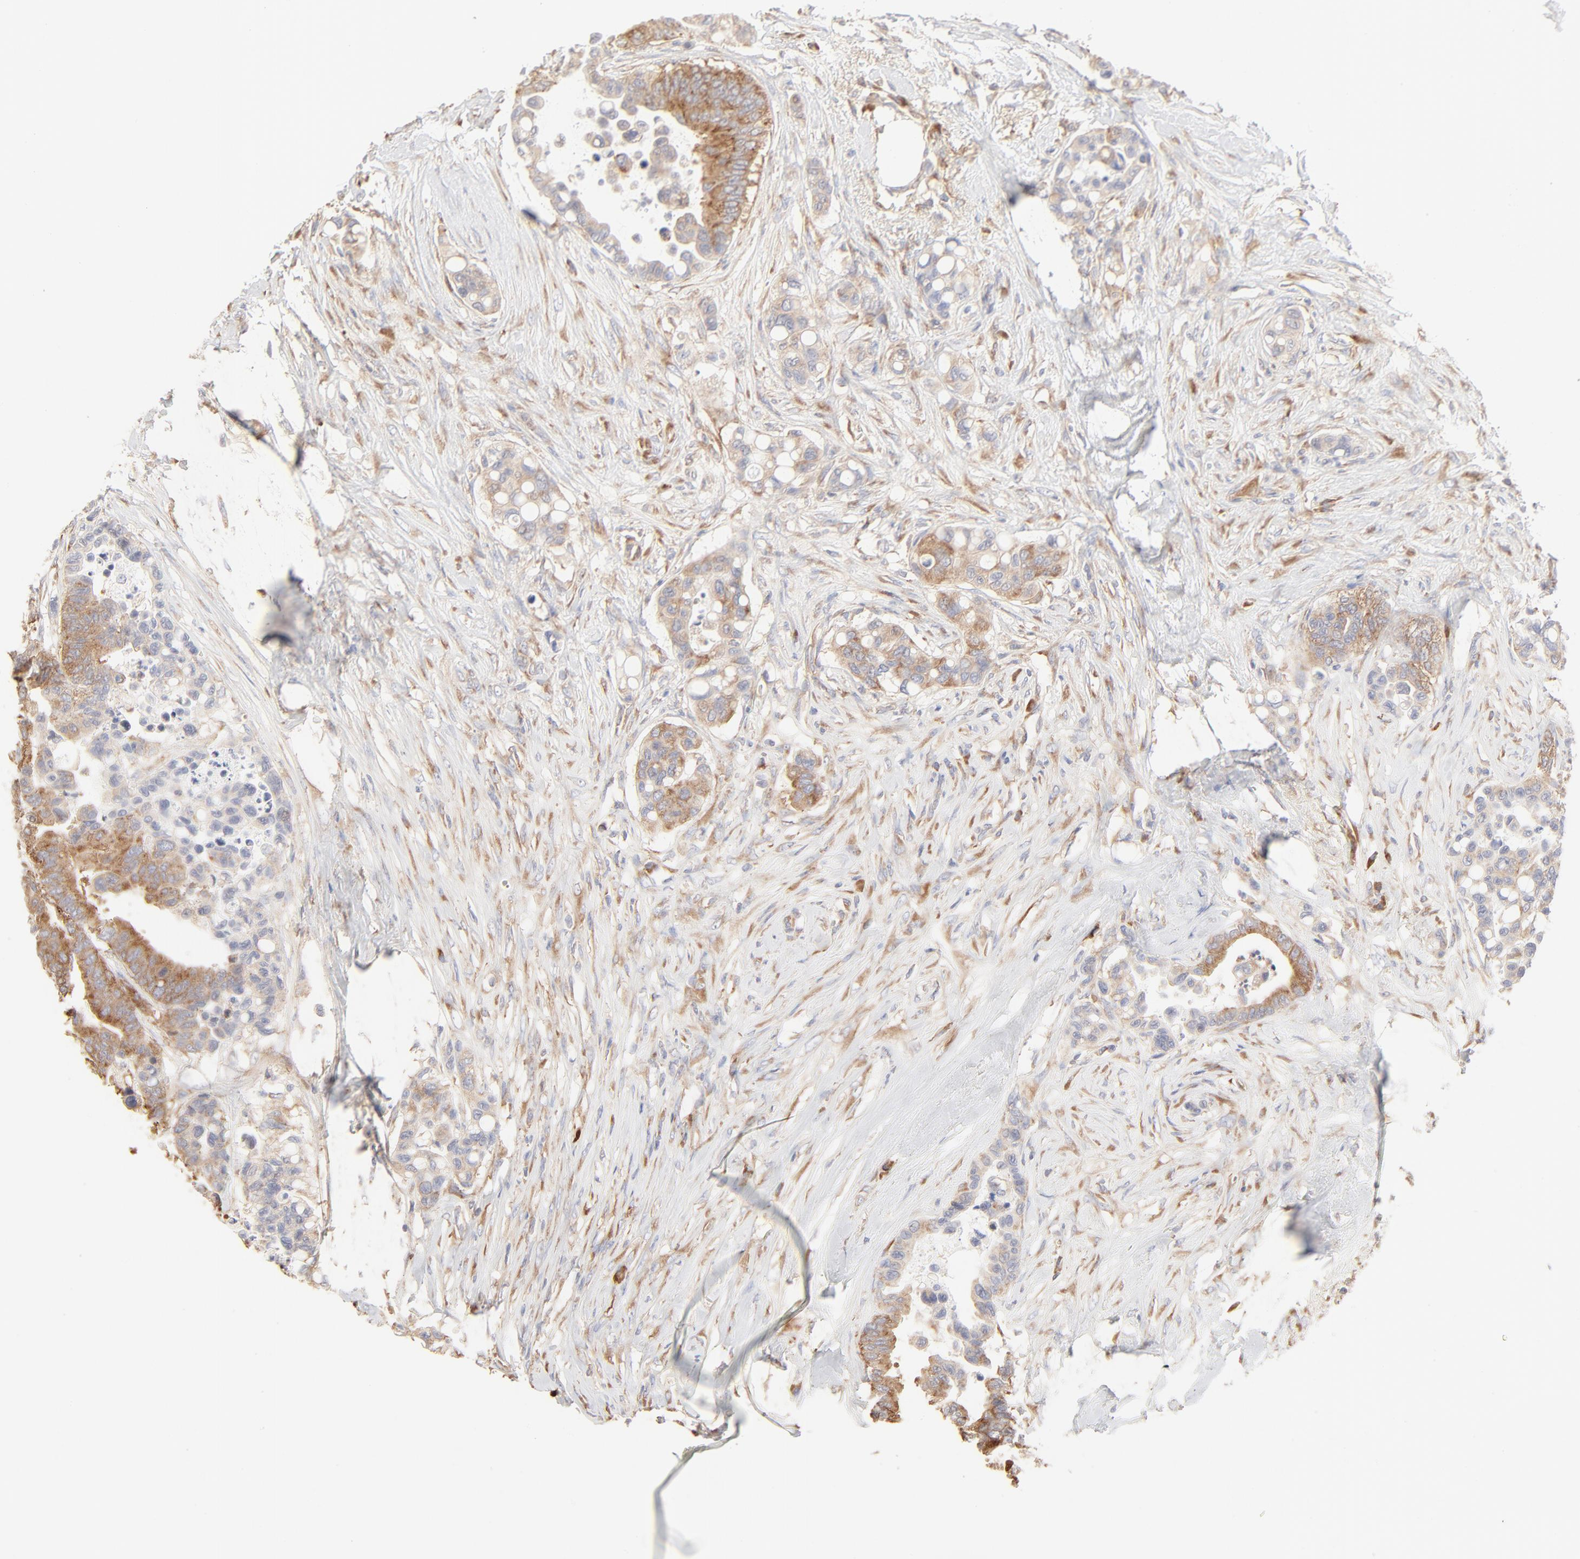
{"staining": {"intensity": "strong", "quantity": ">75%", "location": "cytoplasmic/membranous"}, "tissue": "colorectal cancer", "cell_type": "Tumor cells", "image_type": "cancer", "snomed": [{"axis": "morphology", "description": "Adenocarcinoma, NOS"}, {"axis": "topography", "description": "Colon"}], "caption": "This histopathology image demonstrates immunohistochemistry staining of colorectal cancer (adenocarcinoma), with high strong cytoplasmic/membranous expression in approximately >75% of tumor cells.", "gene": "RPS21", "patient": {"sex": "male", "age": 82}}